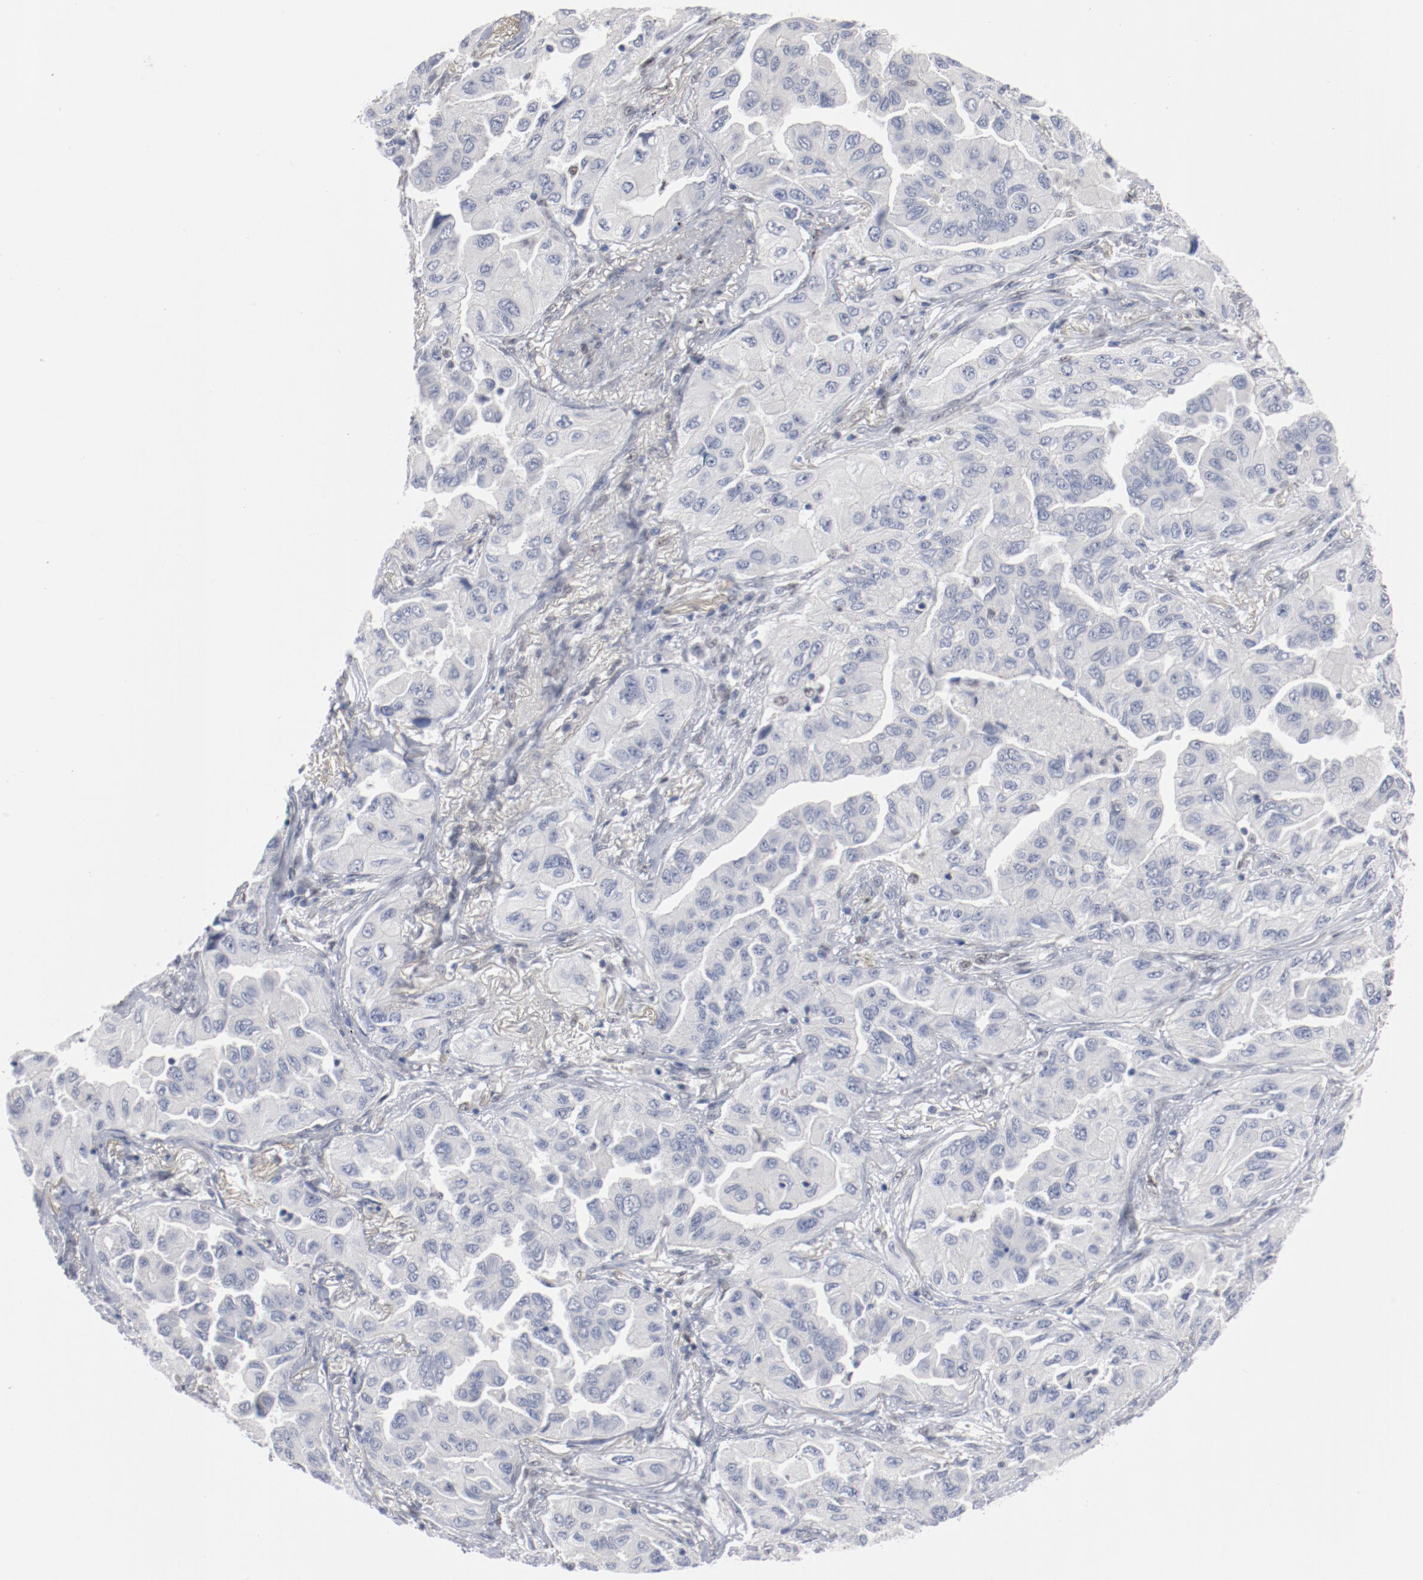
{"staining": {"intensity": "negative", "quantity": "none", "location": "none"}, "tissue": "lung cancer", "cell_type": "Tumor cells", "image_type": "cancer", "snomed": [{"axis": "morphology", "description": "Adenocarcinoma, NOS"}, {"axis": "topography", "description": "Lung"}], "caption": "IHC micrograph of lung cancer stained for a protein (brown), which exhibits no positivity in tumor cells.", "gene": "ZEB2", "patient": {"sex": "female", "age": 65}}